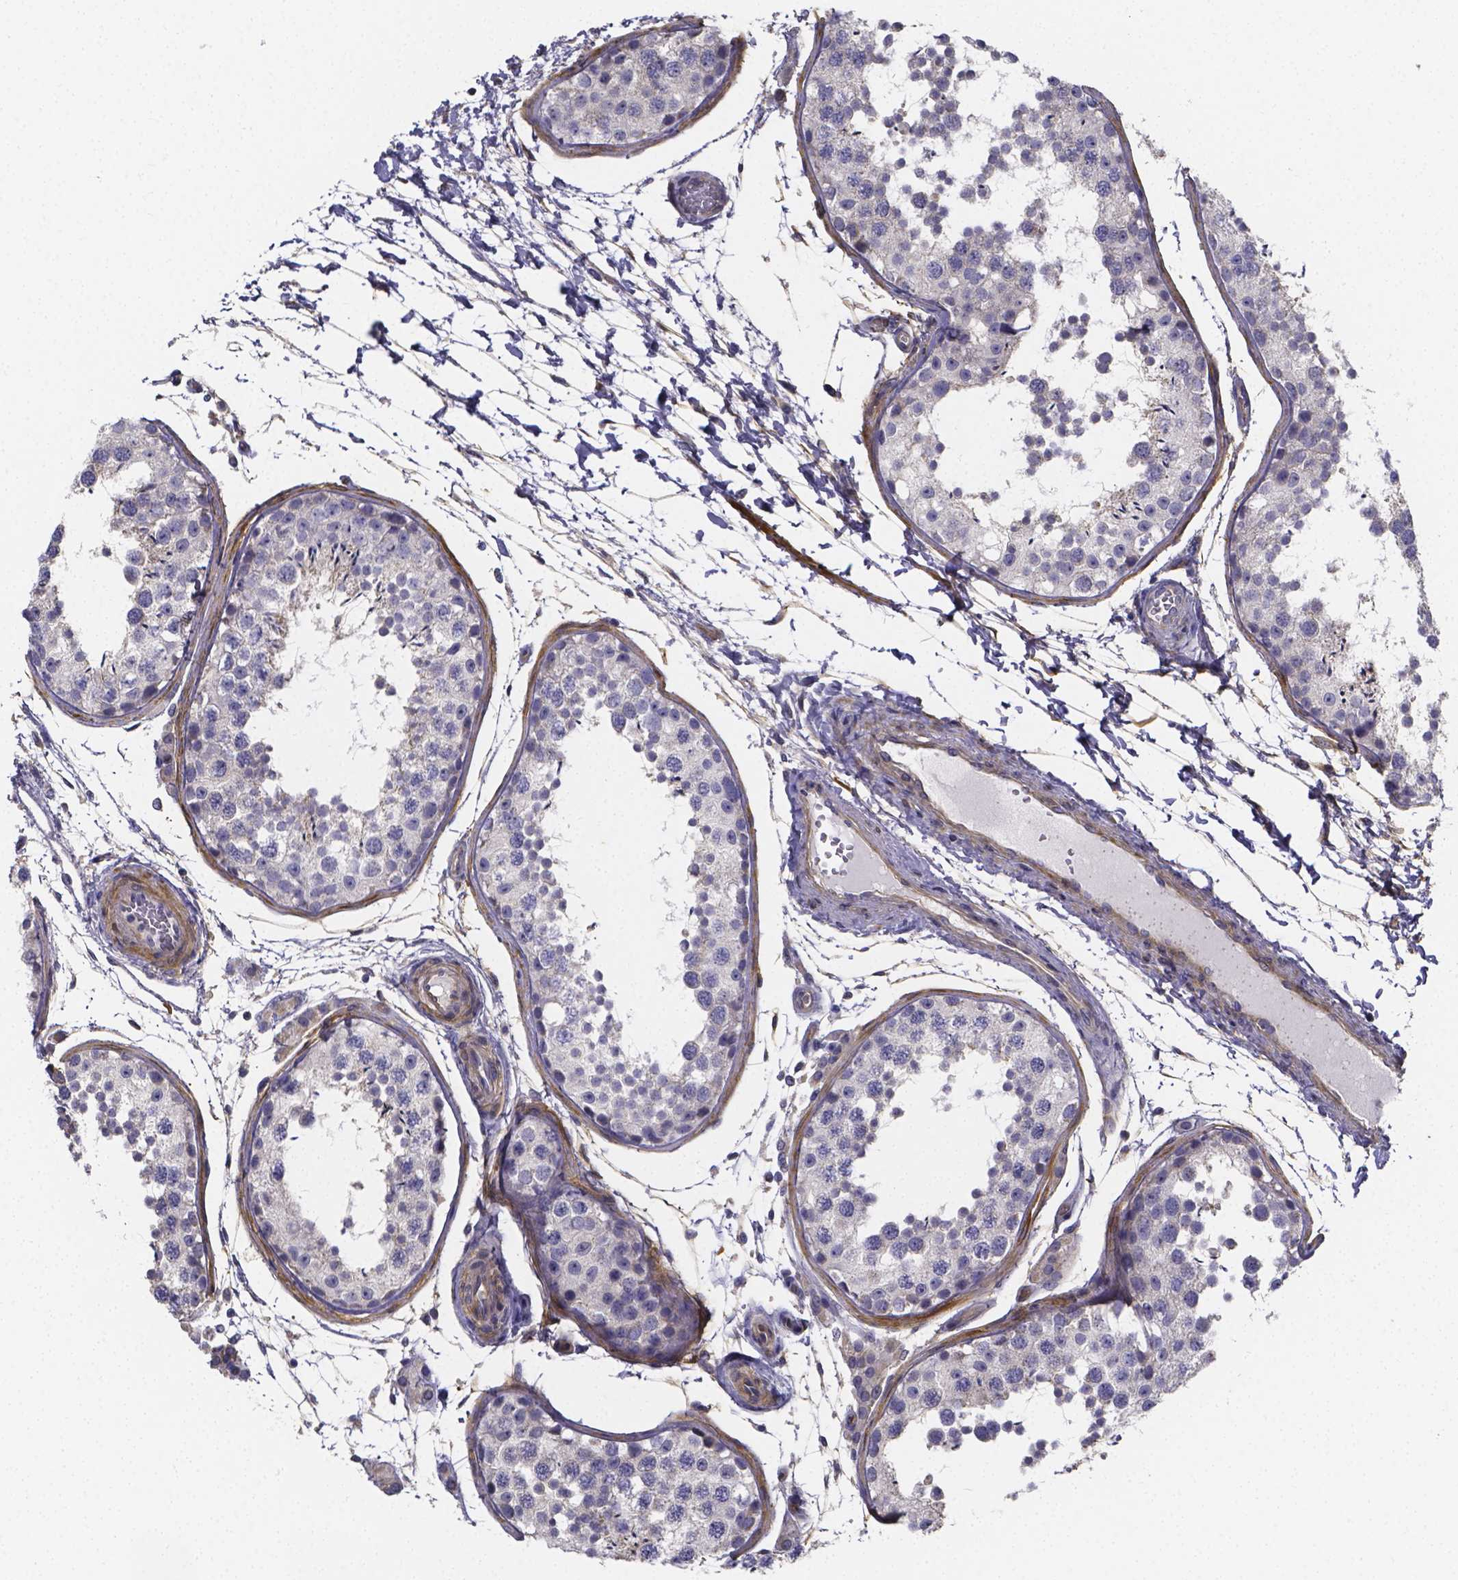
{"staining": {"intensity": "negative", "quantity": "none", "location": "none"}, "tissue": "testis", "cell_type": "Cells in seminiferous ducts", "image_type": "normal", "snomed": [{"axis": "morphology", "description": "Normal tissue, NOS"}, {"axis": "topography", "description": "Testis"}], "caption": "Human testis stained for a protein using immunohistochemistry (IHC) exhibits no expression in cells in seminiferous ducts.", "gene": "RERG", "patient": {"sex": "male", "age": 29}}